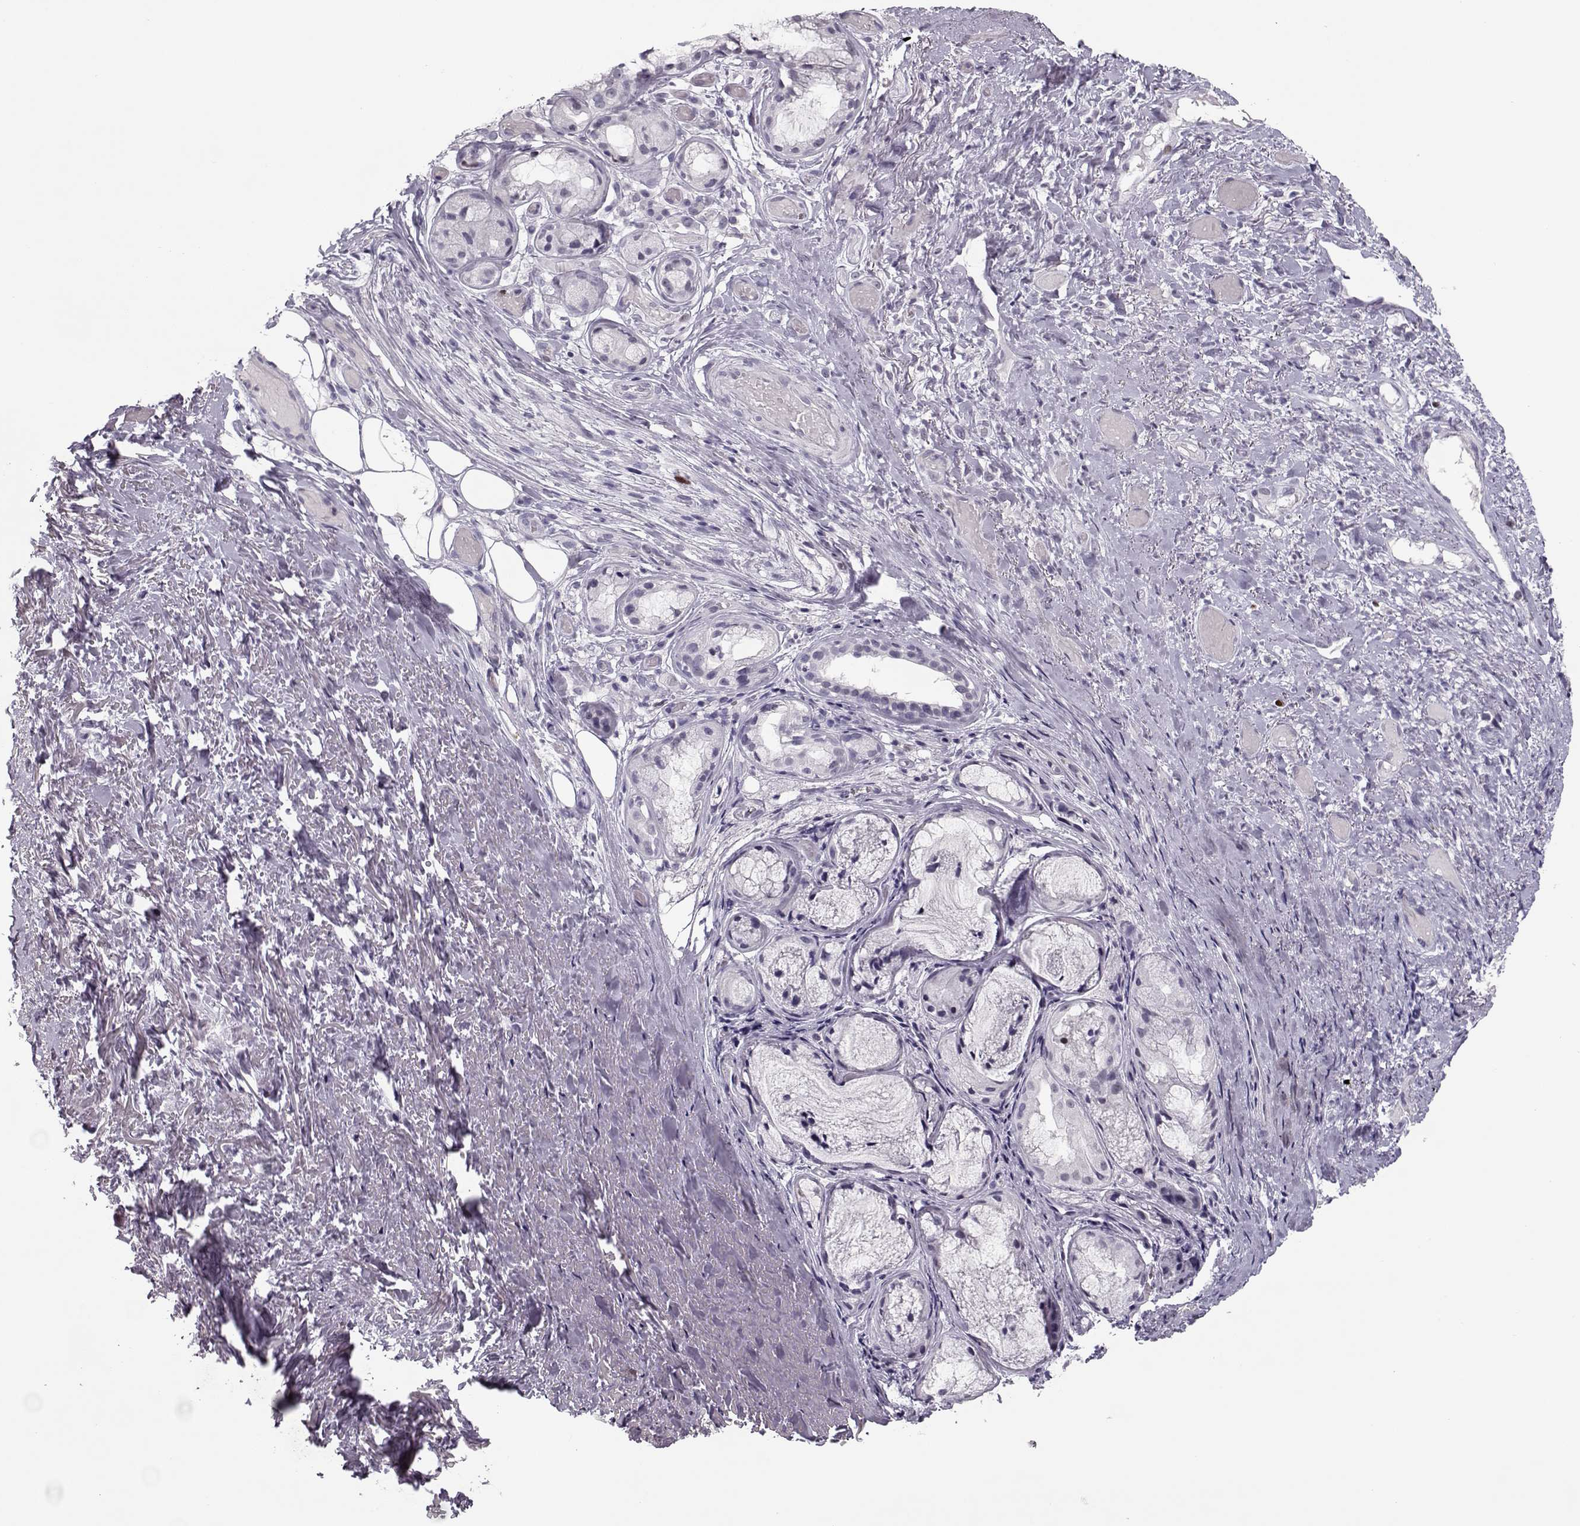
{"staining": {"intensity": "negative", "quantity": "none", "location": "none"}, "tissue": "soft tissue", "cell_type": "Fibroblasts", "image_type": "normal", "snomed": [{"axis": "morphology", "description": "Normal tissue, NOS"}, {"axis": "topography", "description": "Cartilage tissue"}], "caption": "An immunohistochemistry (IHC) photomicrograph of unremarkable soft tissue is shown. There is no staining in fibroblasts of soft tissue.", "gene": "SGO1", "patient": {"sex": "male", "age": 62}}